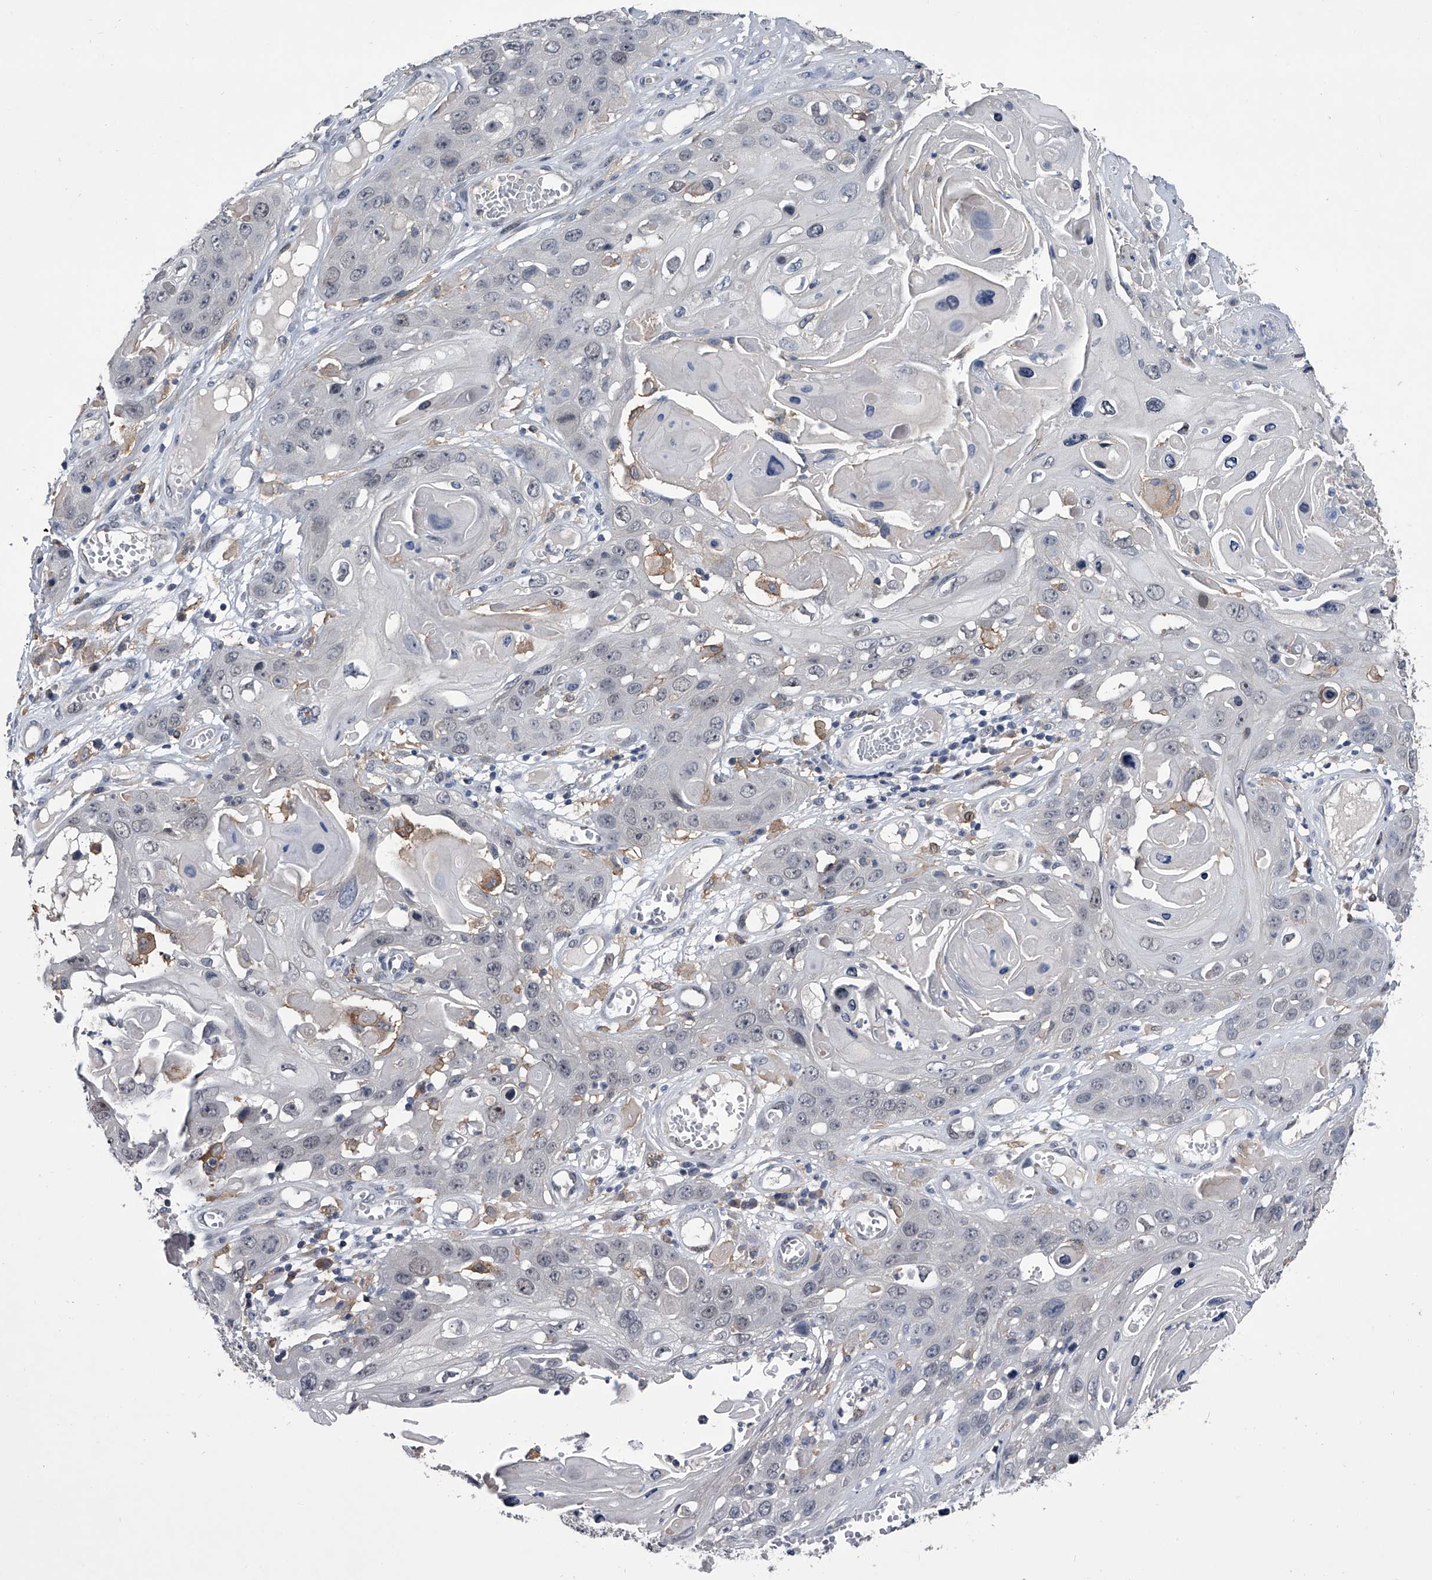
{"staining": {"intensity": "negative", "quantity": "none", "location": "none"}, "tissue": "skin cancer", "cell_type": "Tumor cells", "image_type": "cancer", "snomed": [{"axis": "morphology", "description": "Squamous cell carcinoma, NOS"}, {"axis": "topography", "description": "Skin"}], "caption": "Immunohistochemical staining of human skin cancer demonstrates no significant positivity in tumor cells. (Stains: DAB IHC with hematoxylin counter stain, Microscopy: brightfield microscopy at high magnification).", "gene": "MAP4K3", "patient": {"sex": "male", "age": 55}}